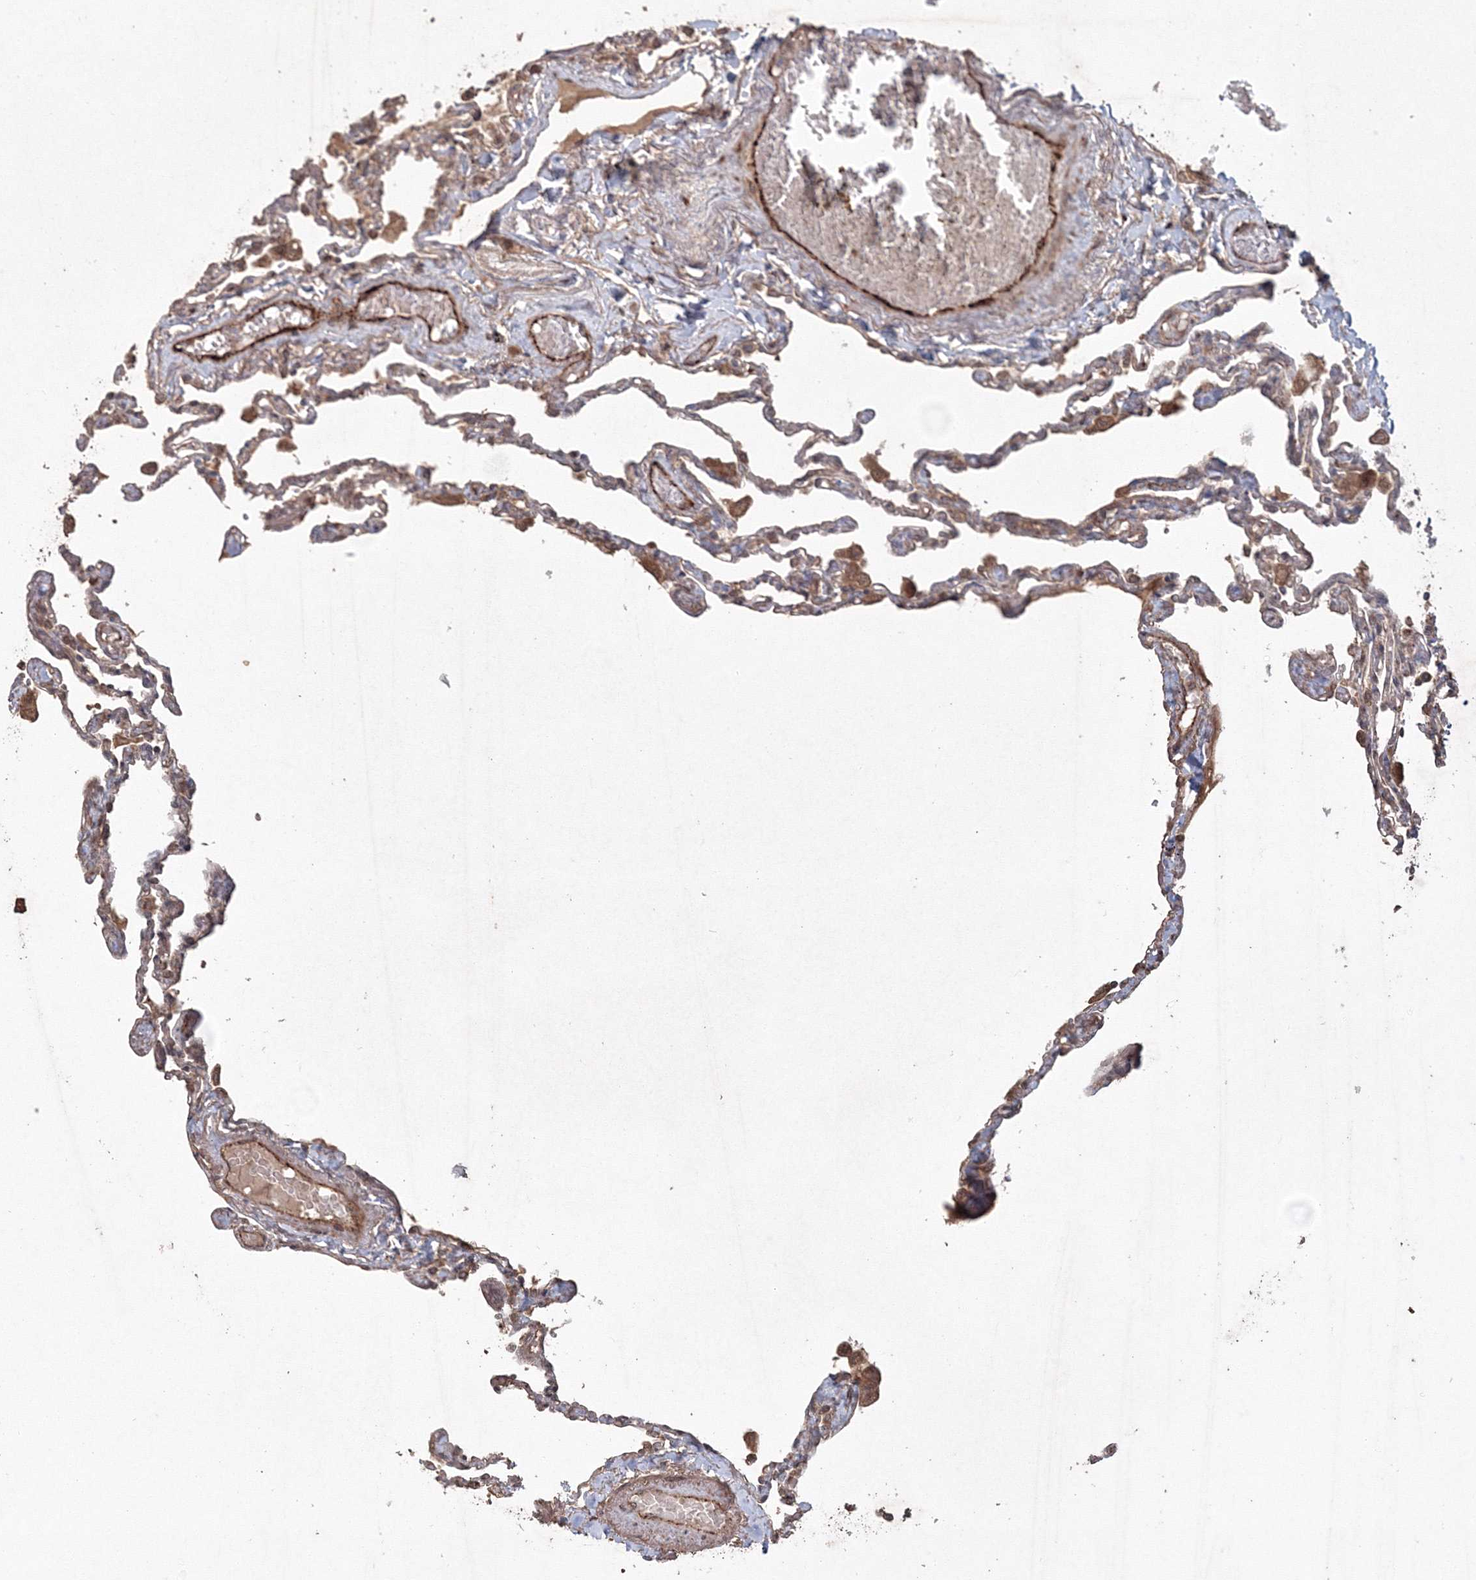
{"staining": {"intensity": "moderate", "quantity": "25%-75%", "location": "cytoplasmic/membranous"}, "tissue": "lung", "cell_type": "Alveolar cells", "image_type": "normal", "snomed": [{"axis": "morphology", "description": "Normal tissue, NOS"}, {"axis": "topography", "description": "Lung"}], "caption": "Immunohistochemical staining of normal human lung shows medium levels of moderate cytoplasmic/membranous expression in approximately 25%-75% of alveolar cells. (DAB (3,3'-diaminobenzidine) IHC with brightfield microscopy, high magnification).", "gene": "ANAPC16", "patient": {"sex": "female", "age": 67}}